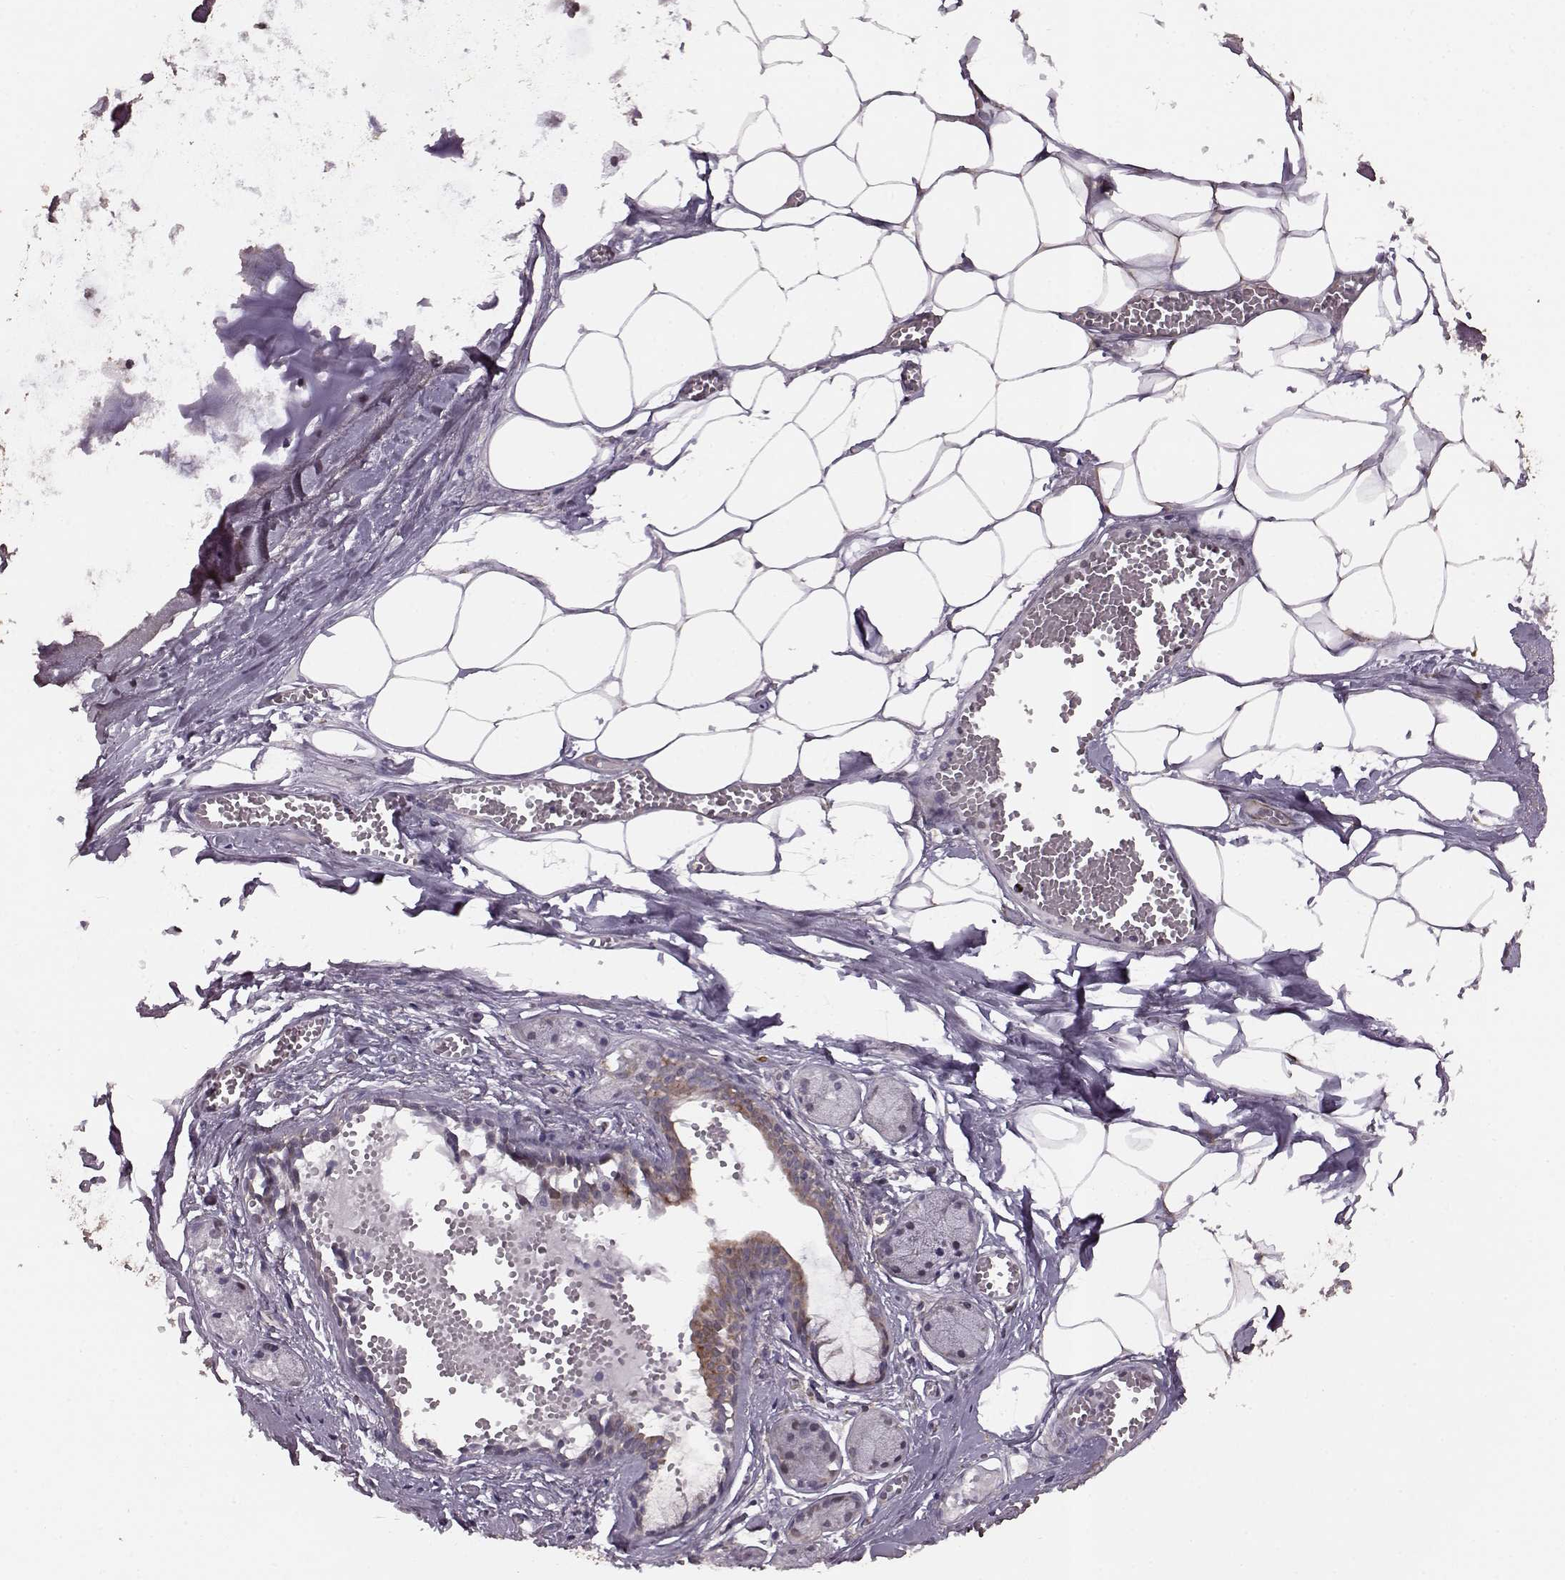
{"staining": {"intensity": "moderate", "quantity": "<25%", "location": "nuclear"}, "tissue": "adipose tissue", "cell_type": "Adipocytes", "image_type": "normal", "snomed": [{"axis": "morphology", "description": "Normal tissue, NOS"}, {"axis": "morphology", "description": "Squamous cell carcinoma, NOS"}, {"axis": "topography", "description": "Cartilage tissue"}, {"axis": "topography", "description": "Lung"}], "caption": "A brown stain shows moderate nuclear positivity of a protein in adipocytes of normal human adipose tissue.", "gene": "KLF6", "patient": {"sex": "male", "age": 66}}